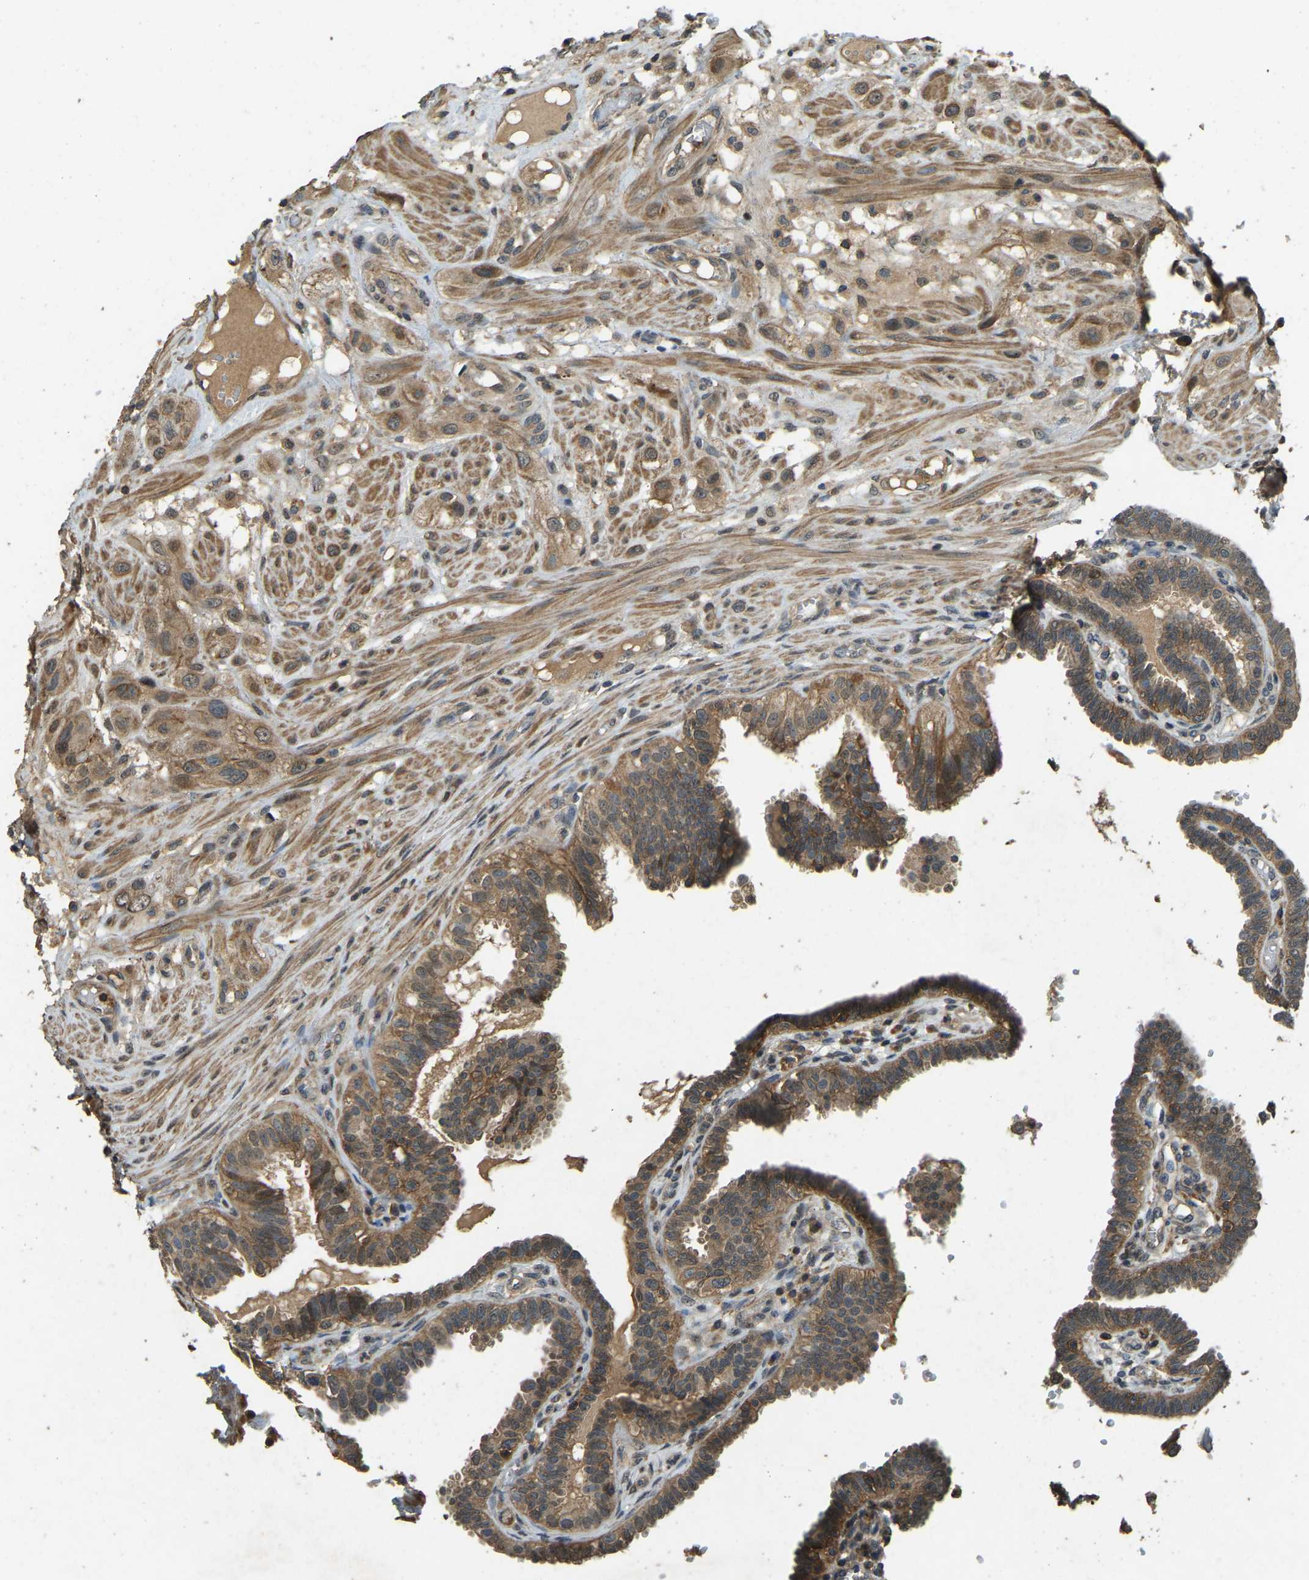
{"staining": {"intensity": "moderate", "quantity": ">75%", "location": "cytoplasmic/membranous"}, "tissue": "fallopian tube", "cell_type": "Glandular cells", "image_type": "normal", "snomed": [{"axis": "morphology", "description": "Normal tissue, NOS"}, {"axis": "topography", "description": "Fallopian tube"}, {"axis": "topography", "description": "Placenta"}], "caption": "Immunohistochemistry (IHC) of benign fallopian tube exhibits medium levels of moderate cytoplasmic/membranous positivity in approximately >75% of glandular cells.", "gene": "ATP8B1", "patient": {"sex": "female", "age": 34}}